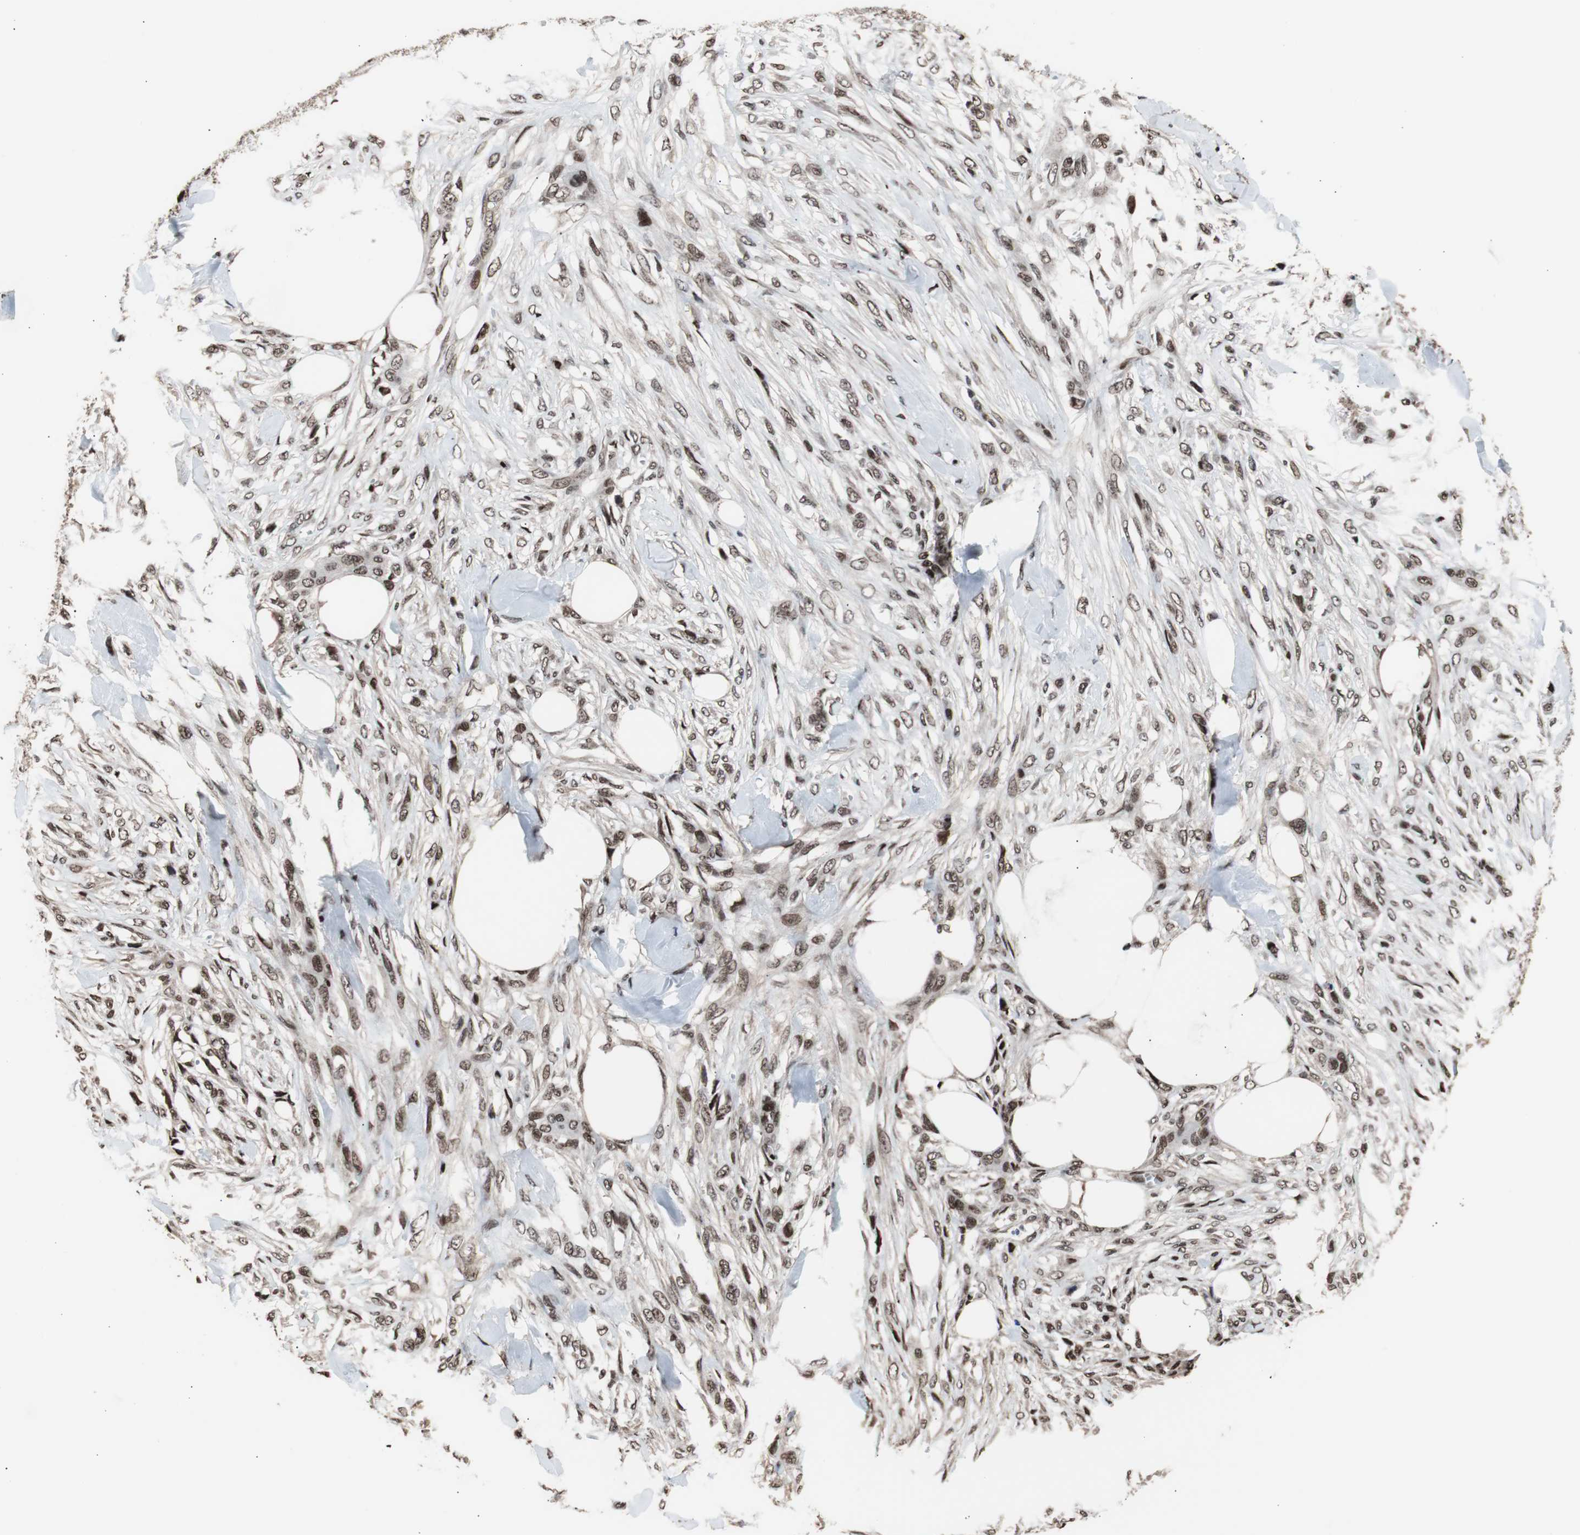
{"staining": {"intensity": "moderate", "quantity": ">75%", "location": "nuclear"}, "tissue": "skin cancer", "cell_type": "Tumor cells", "image_type": "cancer", "snomed": [{"axis": "morphology", "description": "Squamous cell carcinoma, NOS"}, {"axis": "topography", "description": "Skin"}], "caption": "Immunohistochemical staining of squamous cell carcinoma (skin) shows medium levels of moderate nuclear staining in approximately >75% of tumor cells.", "gene": "POGZ", "patient": {"sex": "female", "age": 59}}